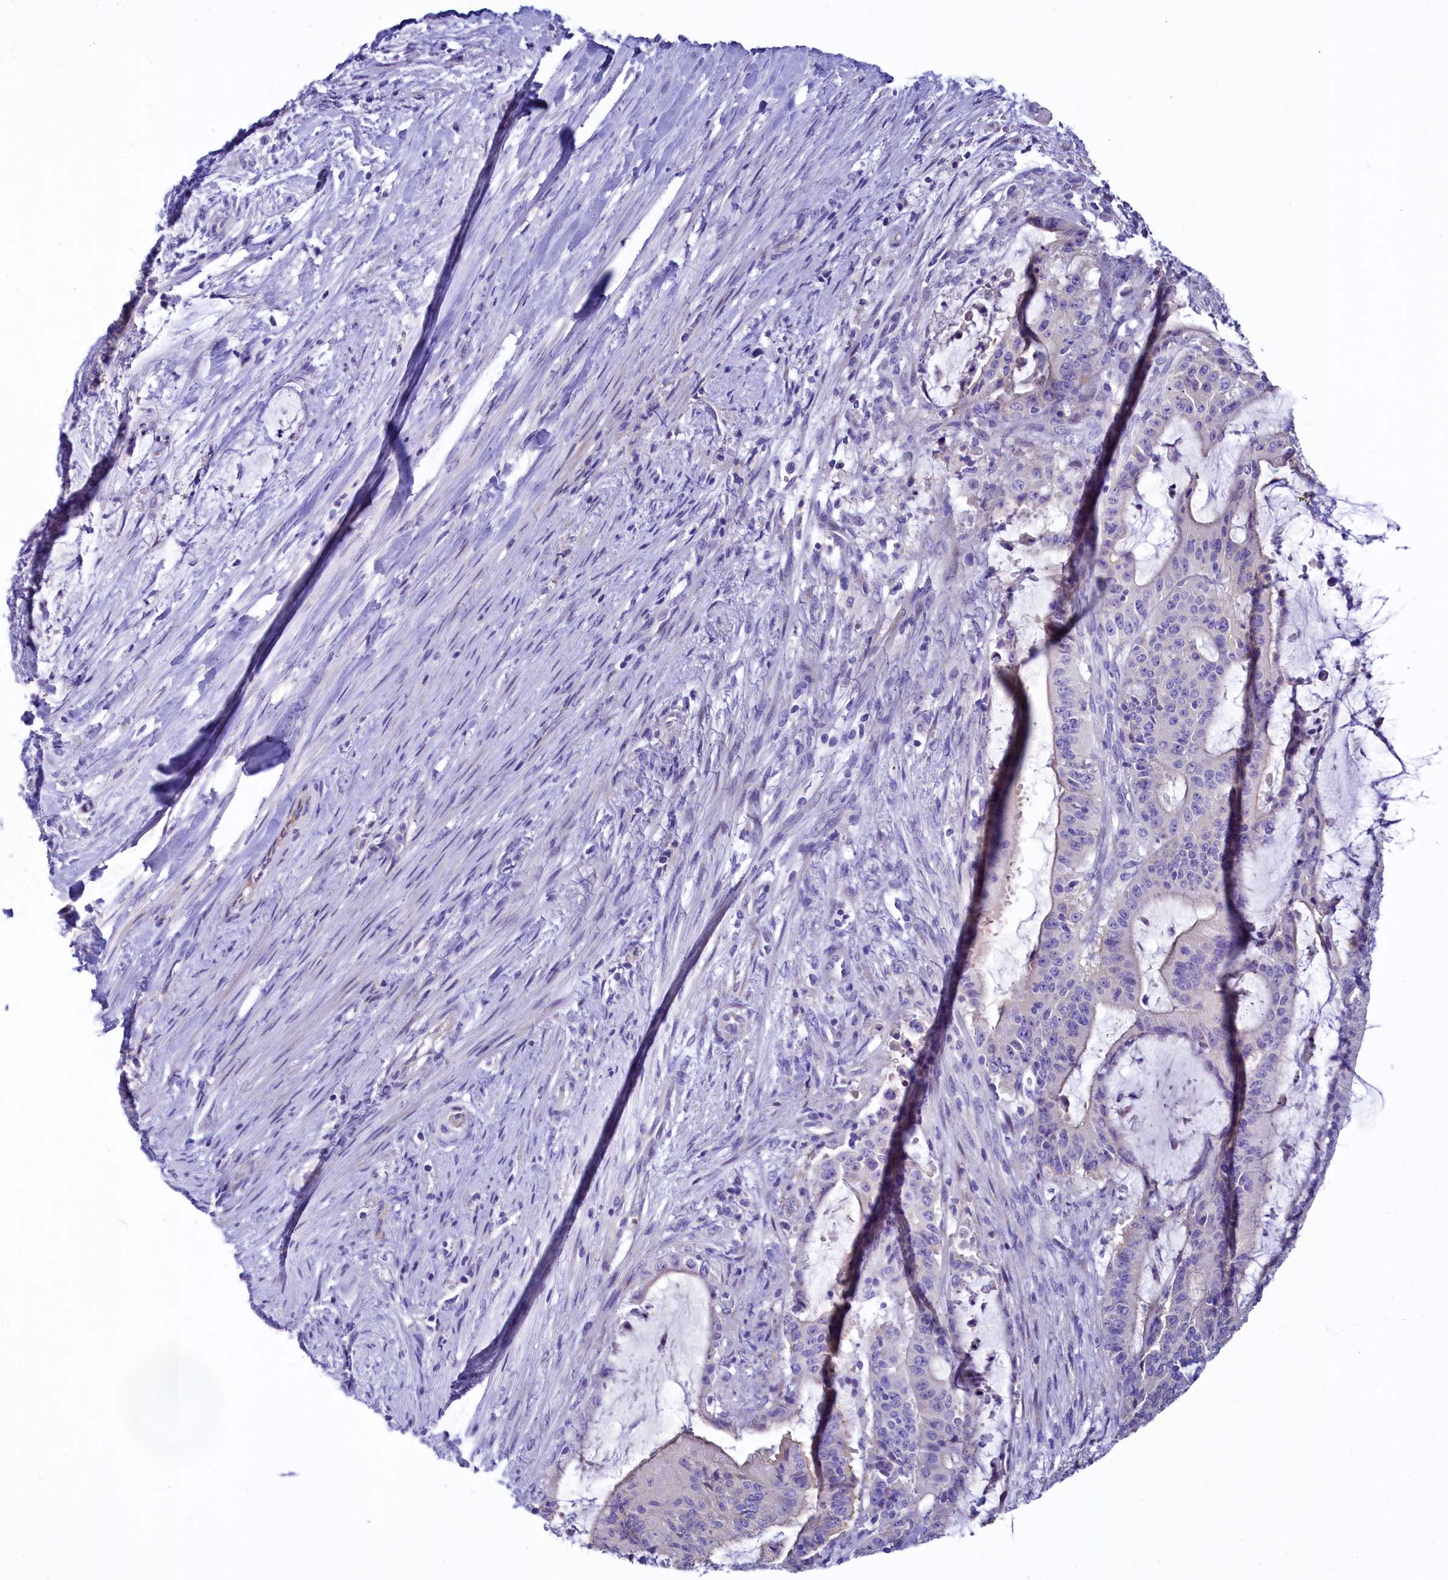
{"staining": {"intensity": "negative", "quantity": "none", "location": "none"}, "tissue": "liver cancer", "cell_type": "Tumor cells", "image_type": "cancer", "snomed": [{"axis": "morphology", "description": "Normal tissue, NOS"}, {"axis": "morphology", "description": "Cholangiocarcinoma"}, {"axis": "topography", "description": "Liver"}, {"axis": "topography", "description": "Peripheral nerve tissue"}], "caption": "Immunohistochemistry (IHC) image of neoplastic tissue: human cholangiocarcinoma (liver) stained with DAB (3,3'-diaminobenzidine) demonstrates no significant protein staining in tumor cells.", "gene": "KRBOX5", "patient": {"sex": "female", "age": 73}}